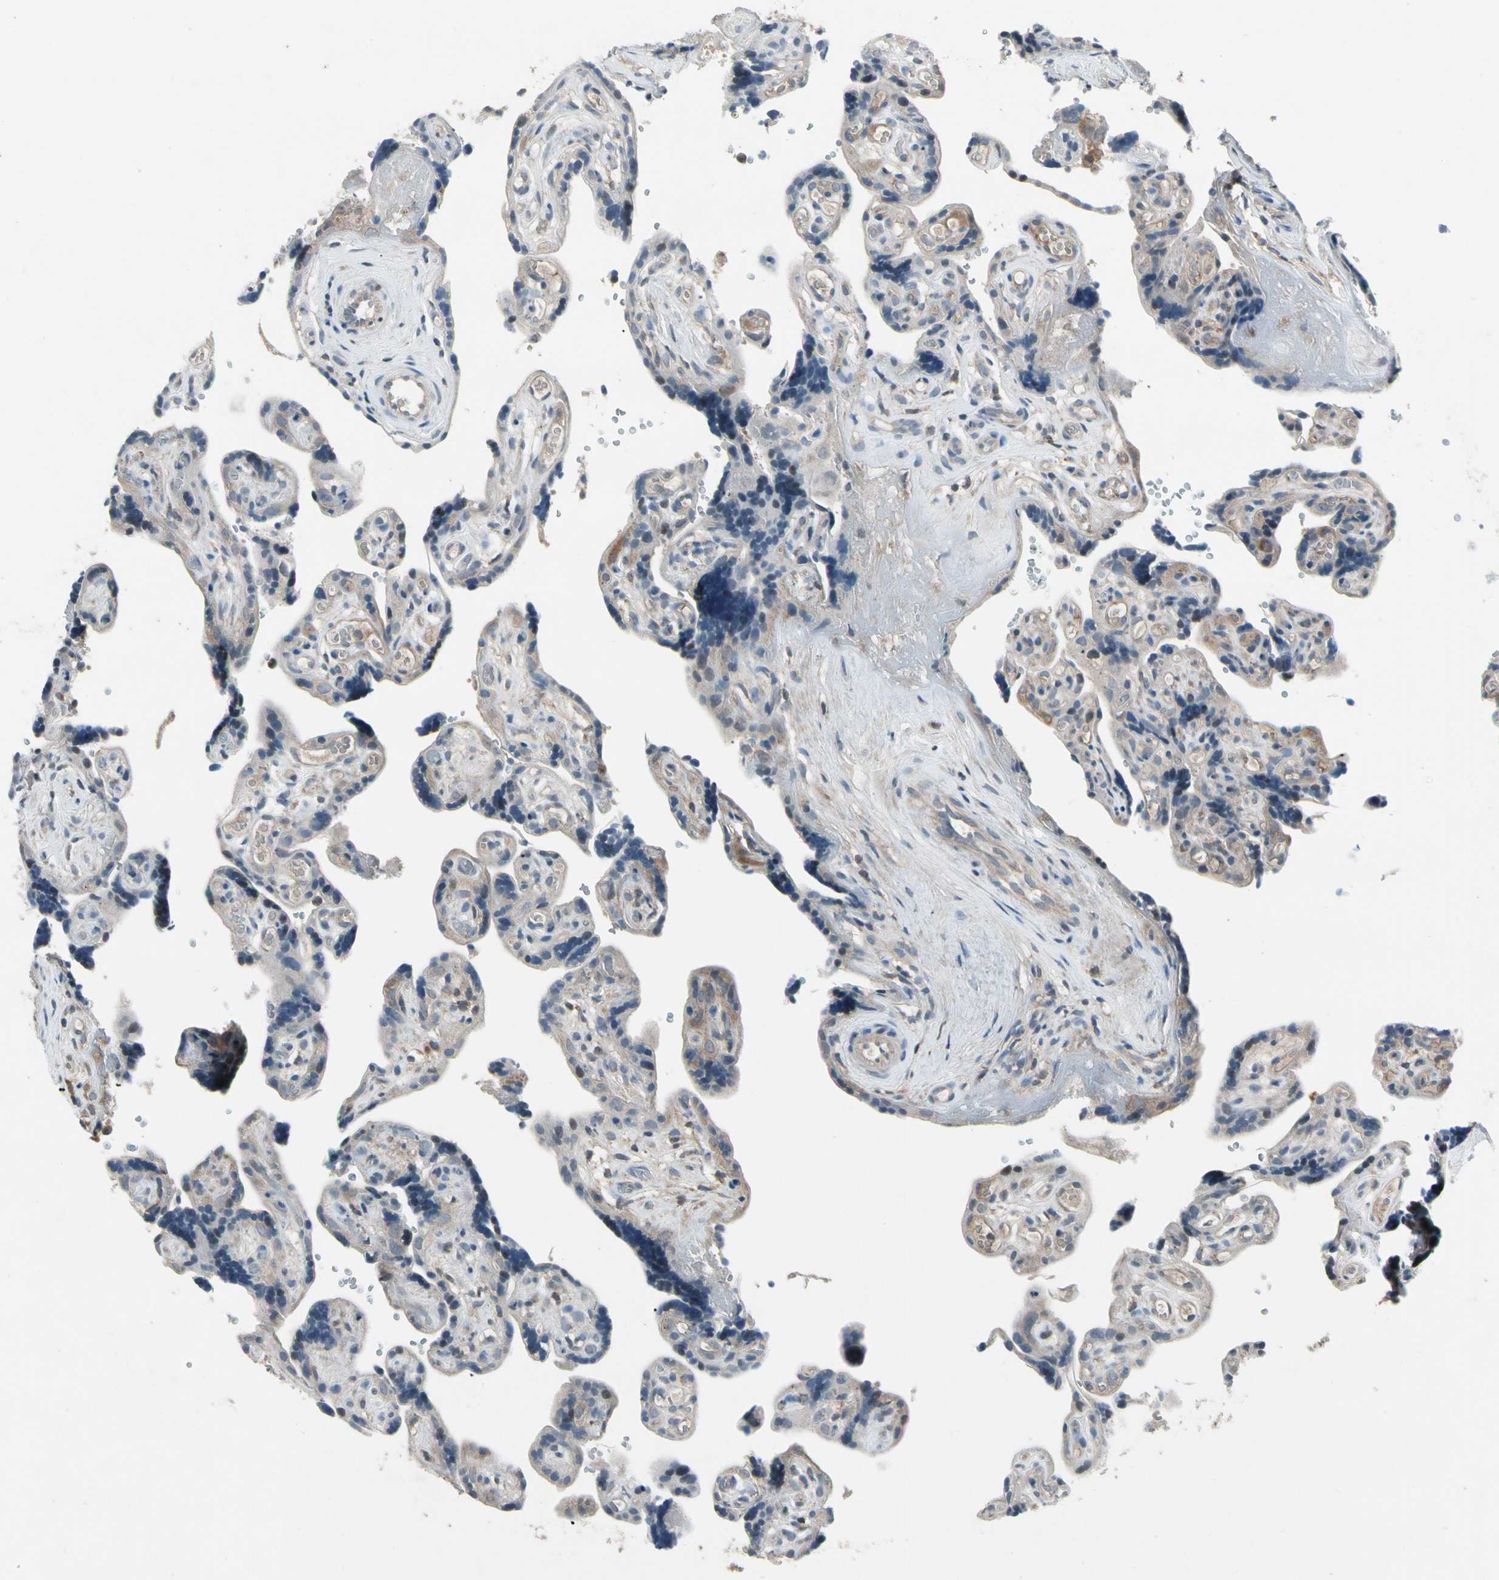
{"staining": {"intensity": "weak", "quantity": ">75%", "location": "cytoplasmic/membranous"}, "tissue": "placenta", "cell_type": "Decidual cells", "image_type": "normal", "snomed": [{"axis": "morphology", "description": "Normal tissue, NOS"}, {"axis": "topography", "description": "Placenta"}], "caption": "The immunohistochemical stain shows weak cytoplasmic/membranous positivity in decidual cells of benign placenta. (DAB = brown stain, brightfield microscopy at high magnification).", "gene": "NMI", "patient": {"sex": "female", "age": 30}}